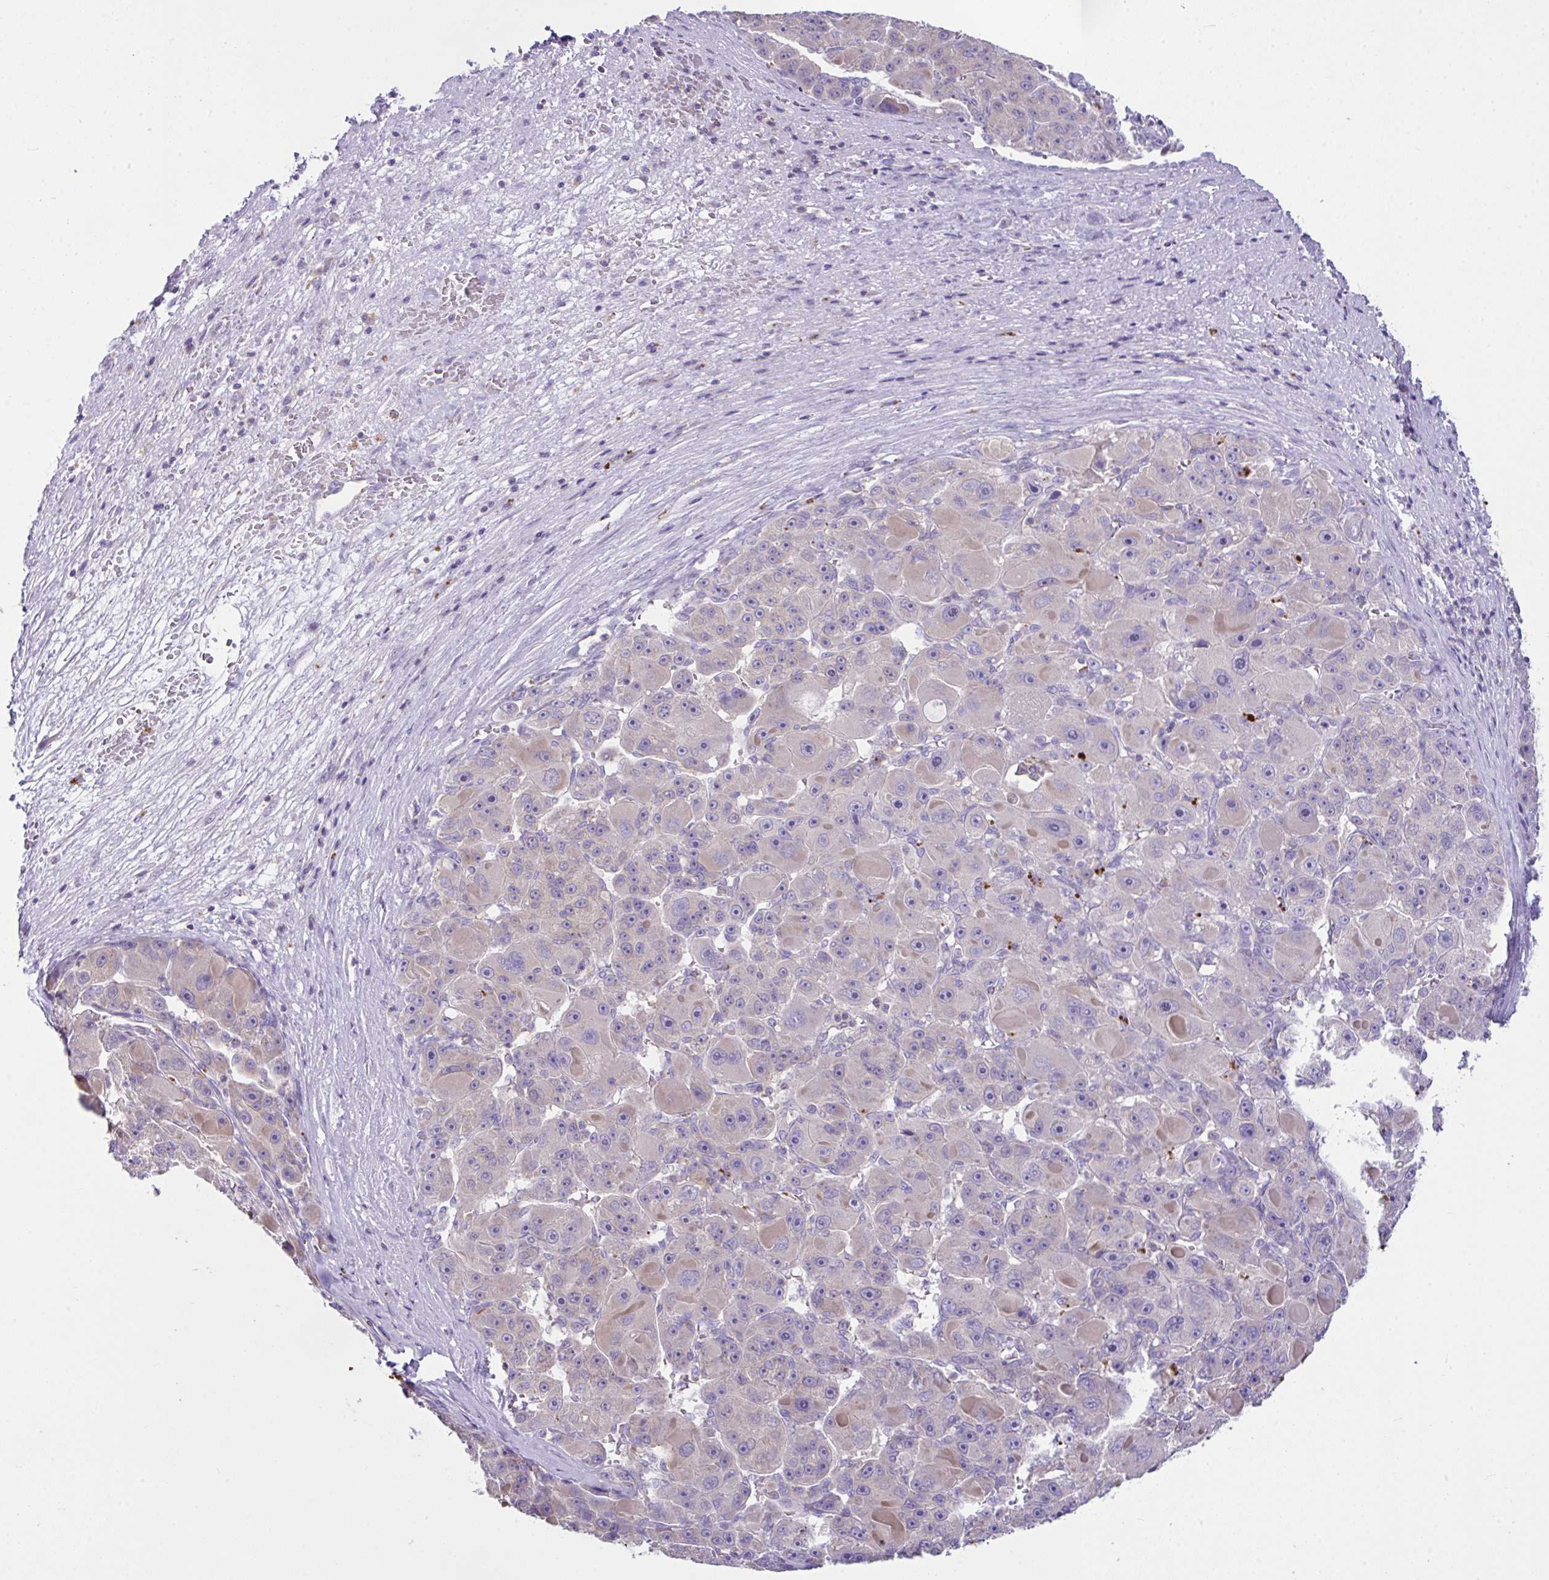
{"staining": {"intensity": "weak", "quantity": "<25%", "location": "cytoplasmic/membranous"}, "tissue": "liver cancer", "cell_type": "Tumor cells", "image_type": "cancer", "snomed": [{"axis": "morphology", "description": "Carcinoma, Hepatocellular, NOS"}, {"axis": "topography", "description": "Liver"}], "caption": "IHC histopathology image of liver cancer stained for a protein (brown), which reveals no staining in tumor cells.", "gene": "D2HGDH", "patient": {"sex": "male", "age": 76}}